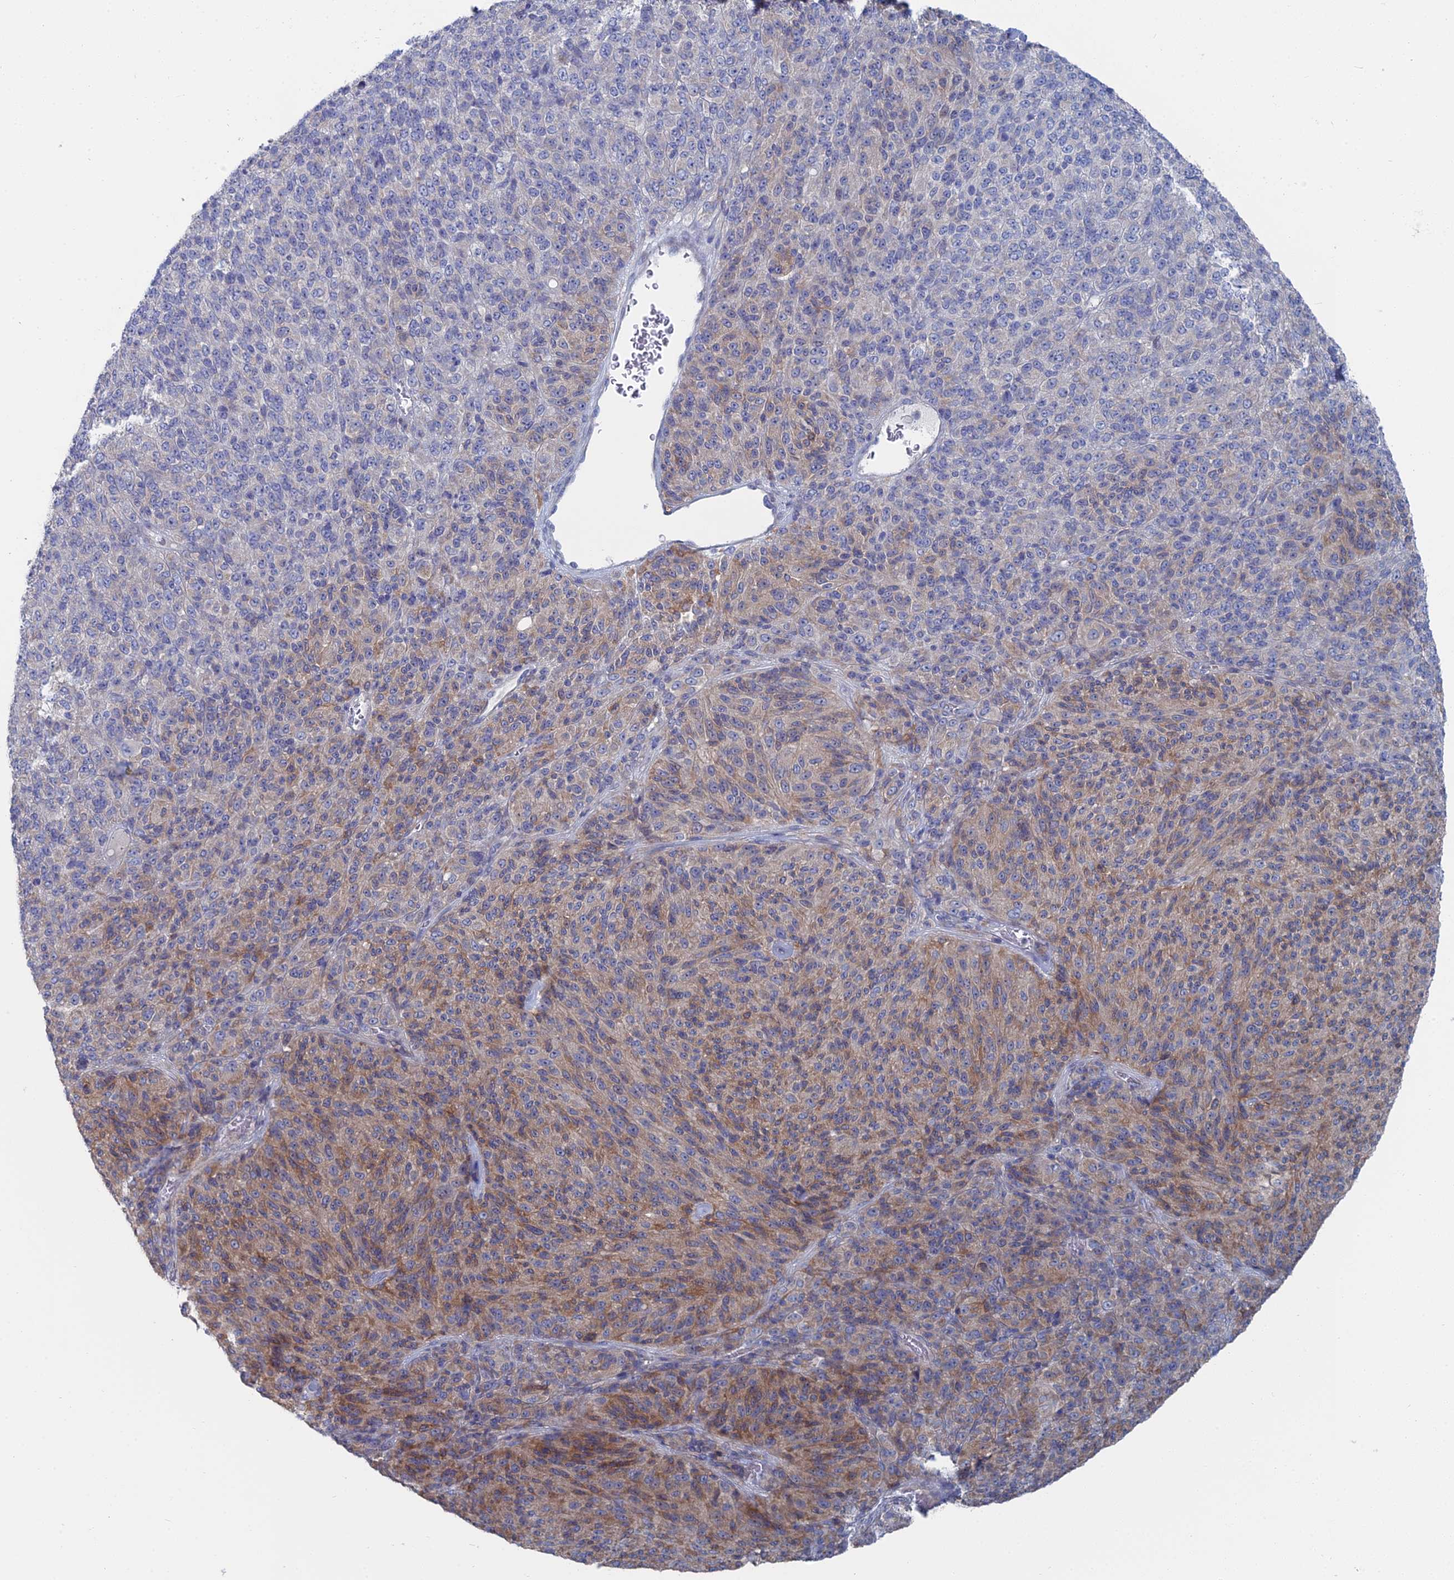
{"staining": {"intensity": "moderate", "quantity": "25%-75%", "location": "cytoplasmic/membranous"}, "tissue": "melanoma", "cell_type": "Tumor cells", "image_type": "cancer", "snomed": [{"axis": "morphology", "description": "Malignant melanoma, Metastatic site"}, {"axis": "topography", "description": "Brain"}], "caption": "This is an image of IHC staining of malignant melanoma (metastatic site), which shows moderate expression in the cytoplasmic/membranous of tumor cells.", "gene": "CCDC149", "patient": {"sex": "female", "age": 56}}